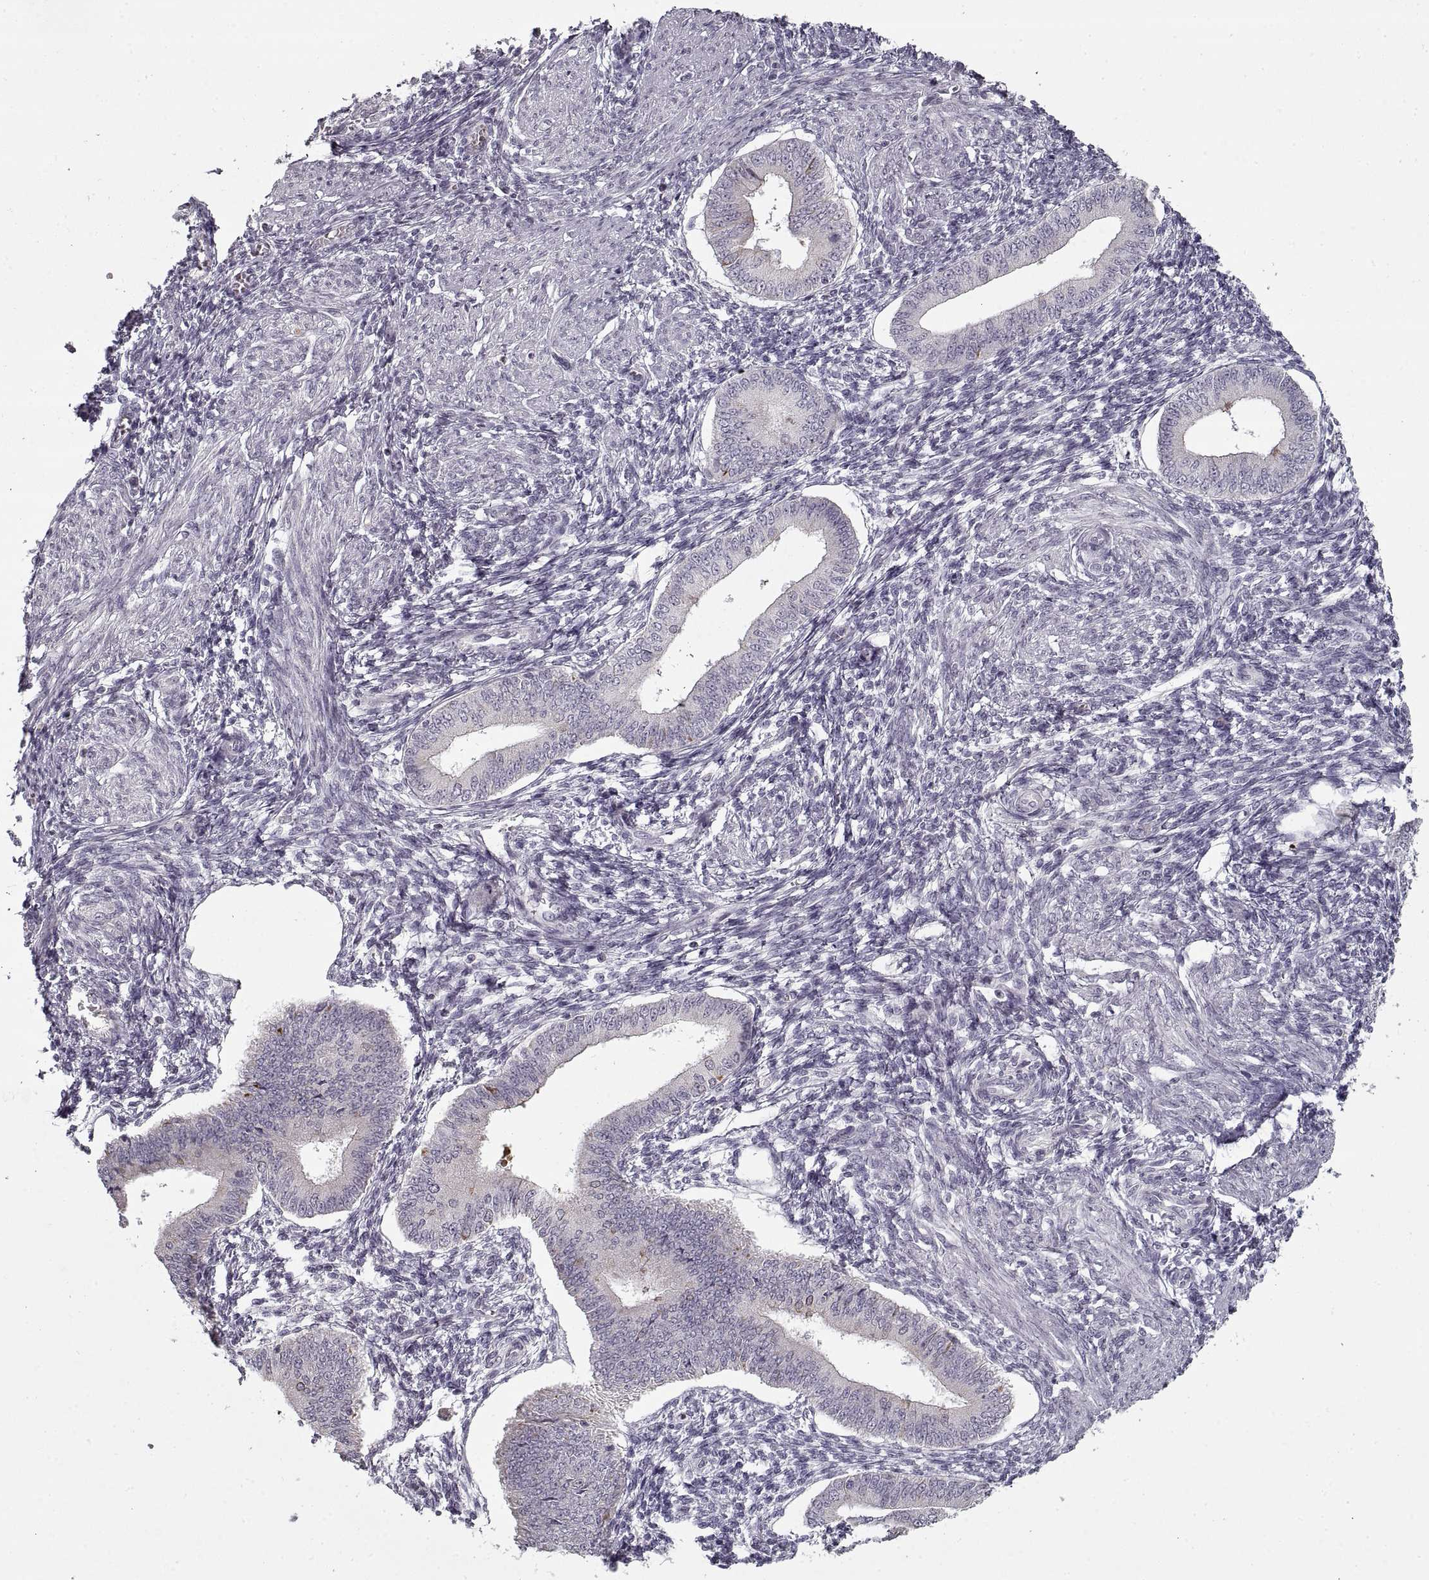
{"staining": {"intensity": "negative", "quantity": "none", "location": "none"}, "tissue": "endometrium", "cell_type": "Cells in endometrial stroma", "image_type": "normal", "snomed": [{"axis": "morphology", "description": "Normal tissue, NOS"}, {"axis": "topography", "description": "Endometrium"}], "caption": "DAB immunohistochemical staining of unremarkable endometrium displays no significant positivity in cells in endometrial stroma. (Brightfield microscopy of DAB (3,3'-diaminobenzidine) immunohistochemistry (IHC) at high magnification).", "gene": "GAD2", "patient": {"sex": "female", "age": 42}}